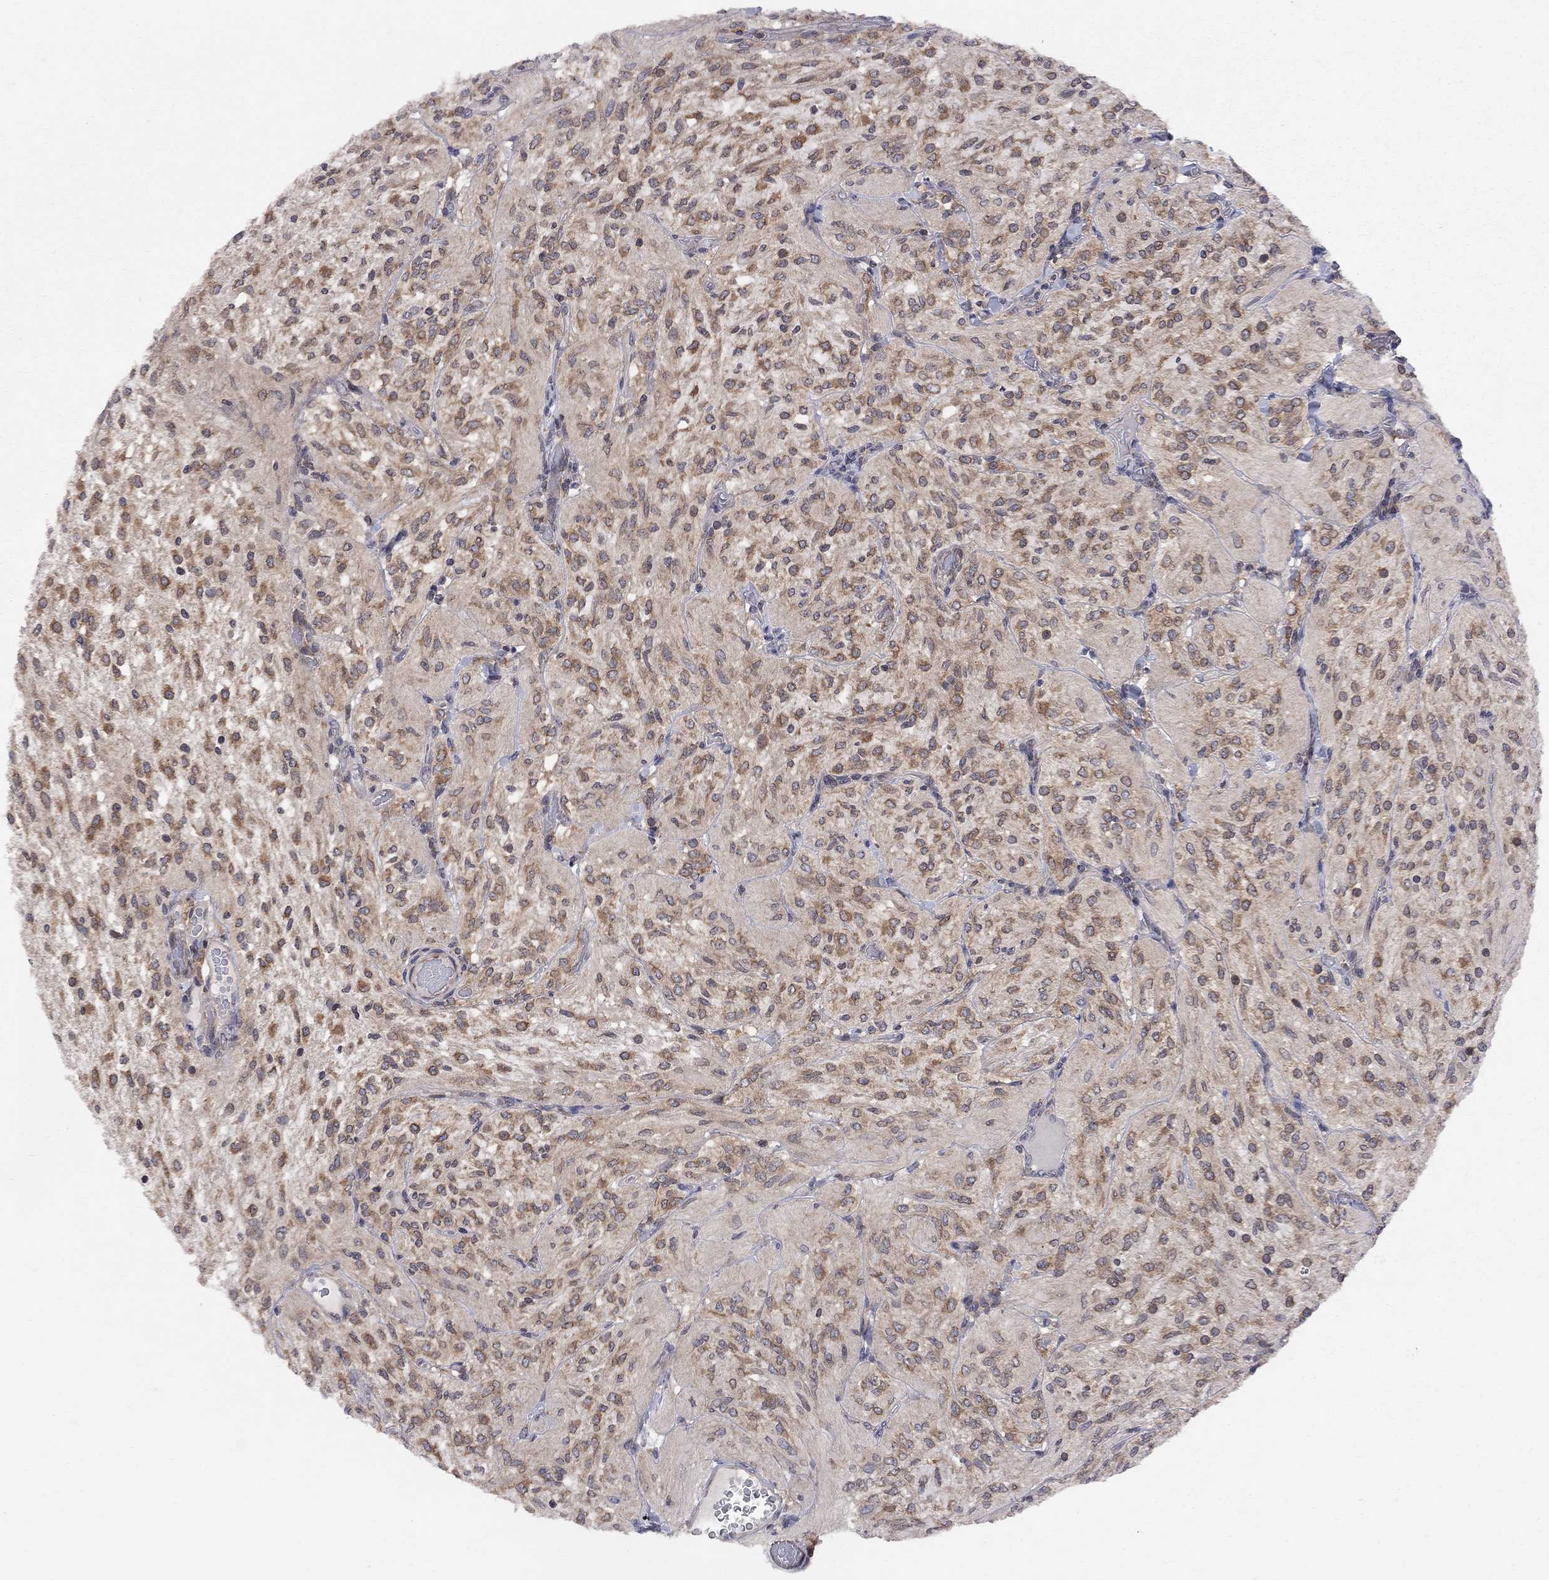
{"staining": {"intensity": "strong", "quantity": "25%-75%", "location": "cytoplasmic/membranous"}, "tissue": "glioma", "cell_type": "Tumor cells", "image_type": "cancer", "snomed": [{"axis": "morphology", "description": "Glioma, malignant, Low grade"}, {"axis": "topography", "description": "Brain"}], "caption": "A histopathology image showing strong cytoplasmic/membranous staining in about 25%-75% of tumor cells in glioma, as visualized by brown immunohistochemical staining.", "gene": "CNOT11", "patient": {"sex": "male", "age": 3}}